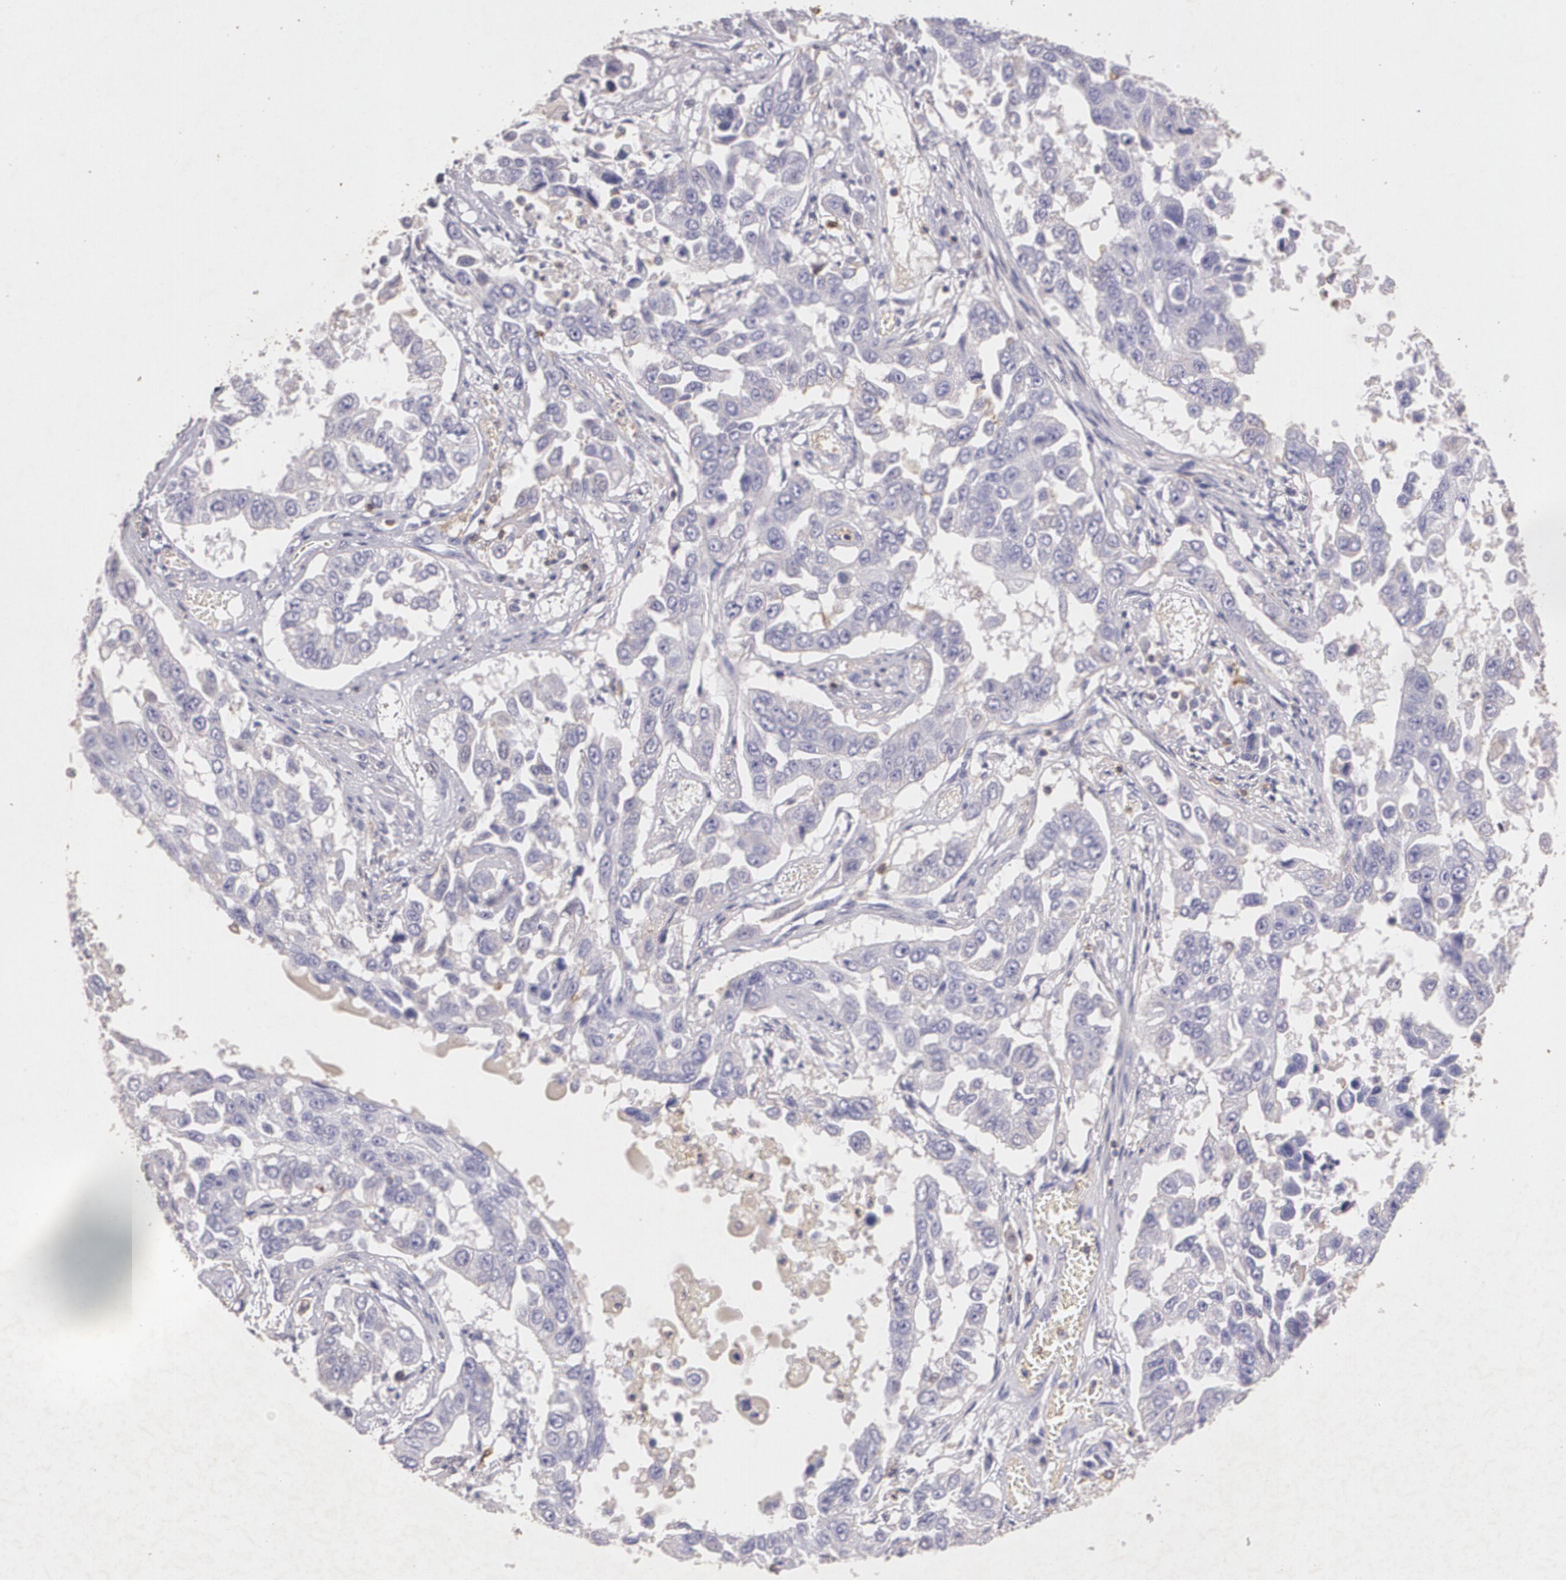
{"staining": {"intensity": "negative", "quantity": "none", "location": "none"}, "tissue": "lung cancer", "cell_type": "Tumor cells", "image_type": "cancer", "snomed": [{"axis": "morphology", "description": "Squamous cell carcinoma, NOS"}, {"axis": "topography", "description": "Lung"}], "caption": "Lung squamous cell carcinoma was stained to show a protein in brown. There is no significant expression in tumor cells.", "gene": "TGFBR1", "patient": {"sex": "male", "age": 71}}